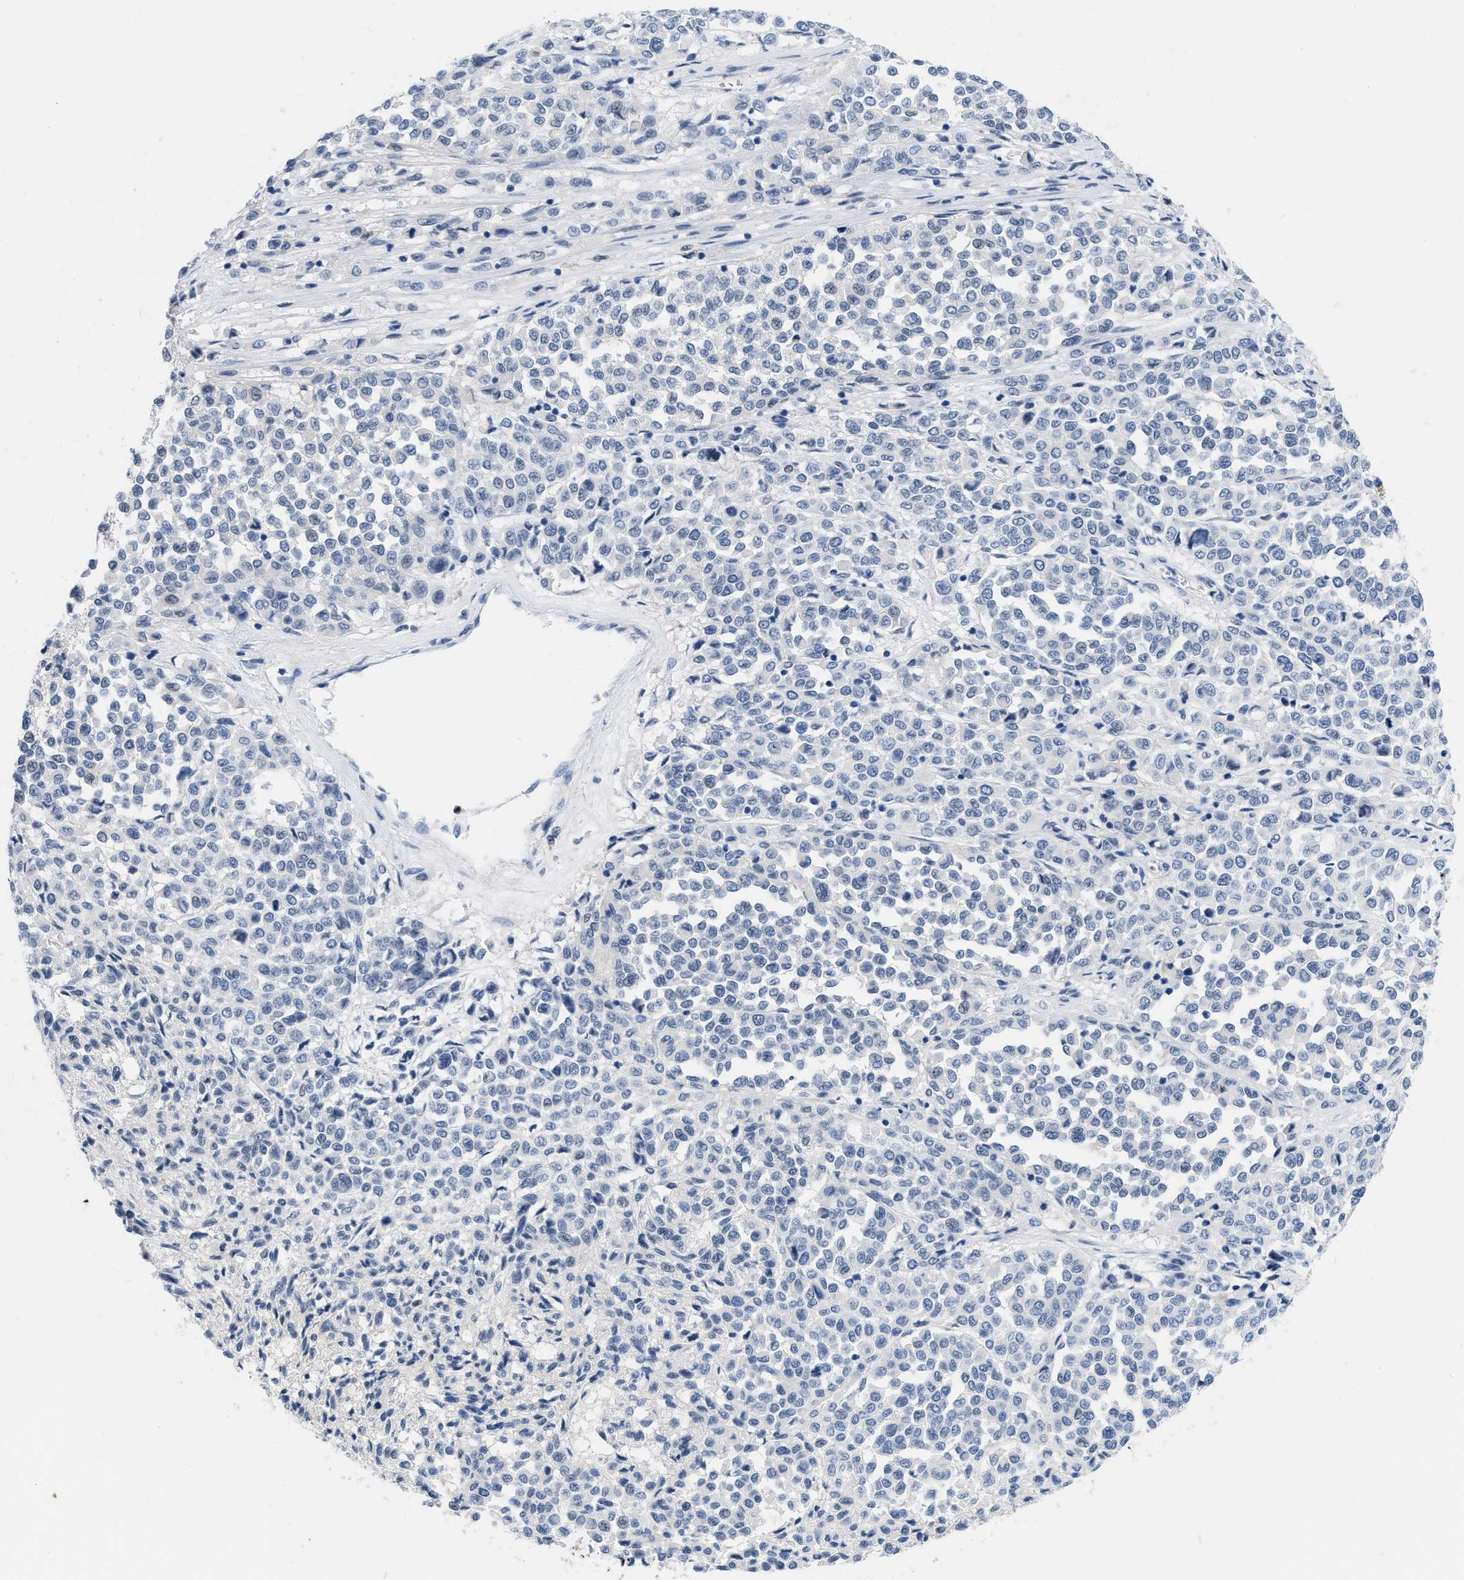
{"staining": {"intensity": "negative", "quantity": "none", "location": "none"}, "tissue": "melanoma", "cell_type": "Tumor cells", "image_type": "cancer", "snomed": [{"axis": "morphology", "description": "Malignant melanoma, Metastatic site"}, {"axis": "topography", "description": "Pancreas"}], "caption": "Immunohistochemistry photomicrograph of neoplastic tissue: melanoma stained with DAB (3,3'-diaminobenzidine) shows no significant protein staining in tumor cells.", "gene": "NFIX", "patient": {"sex": "female", "age": 30}}